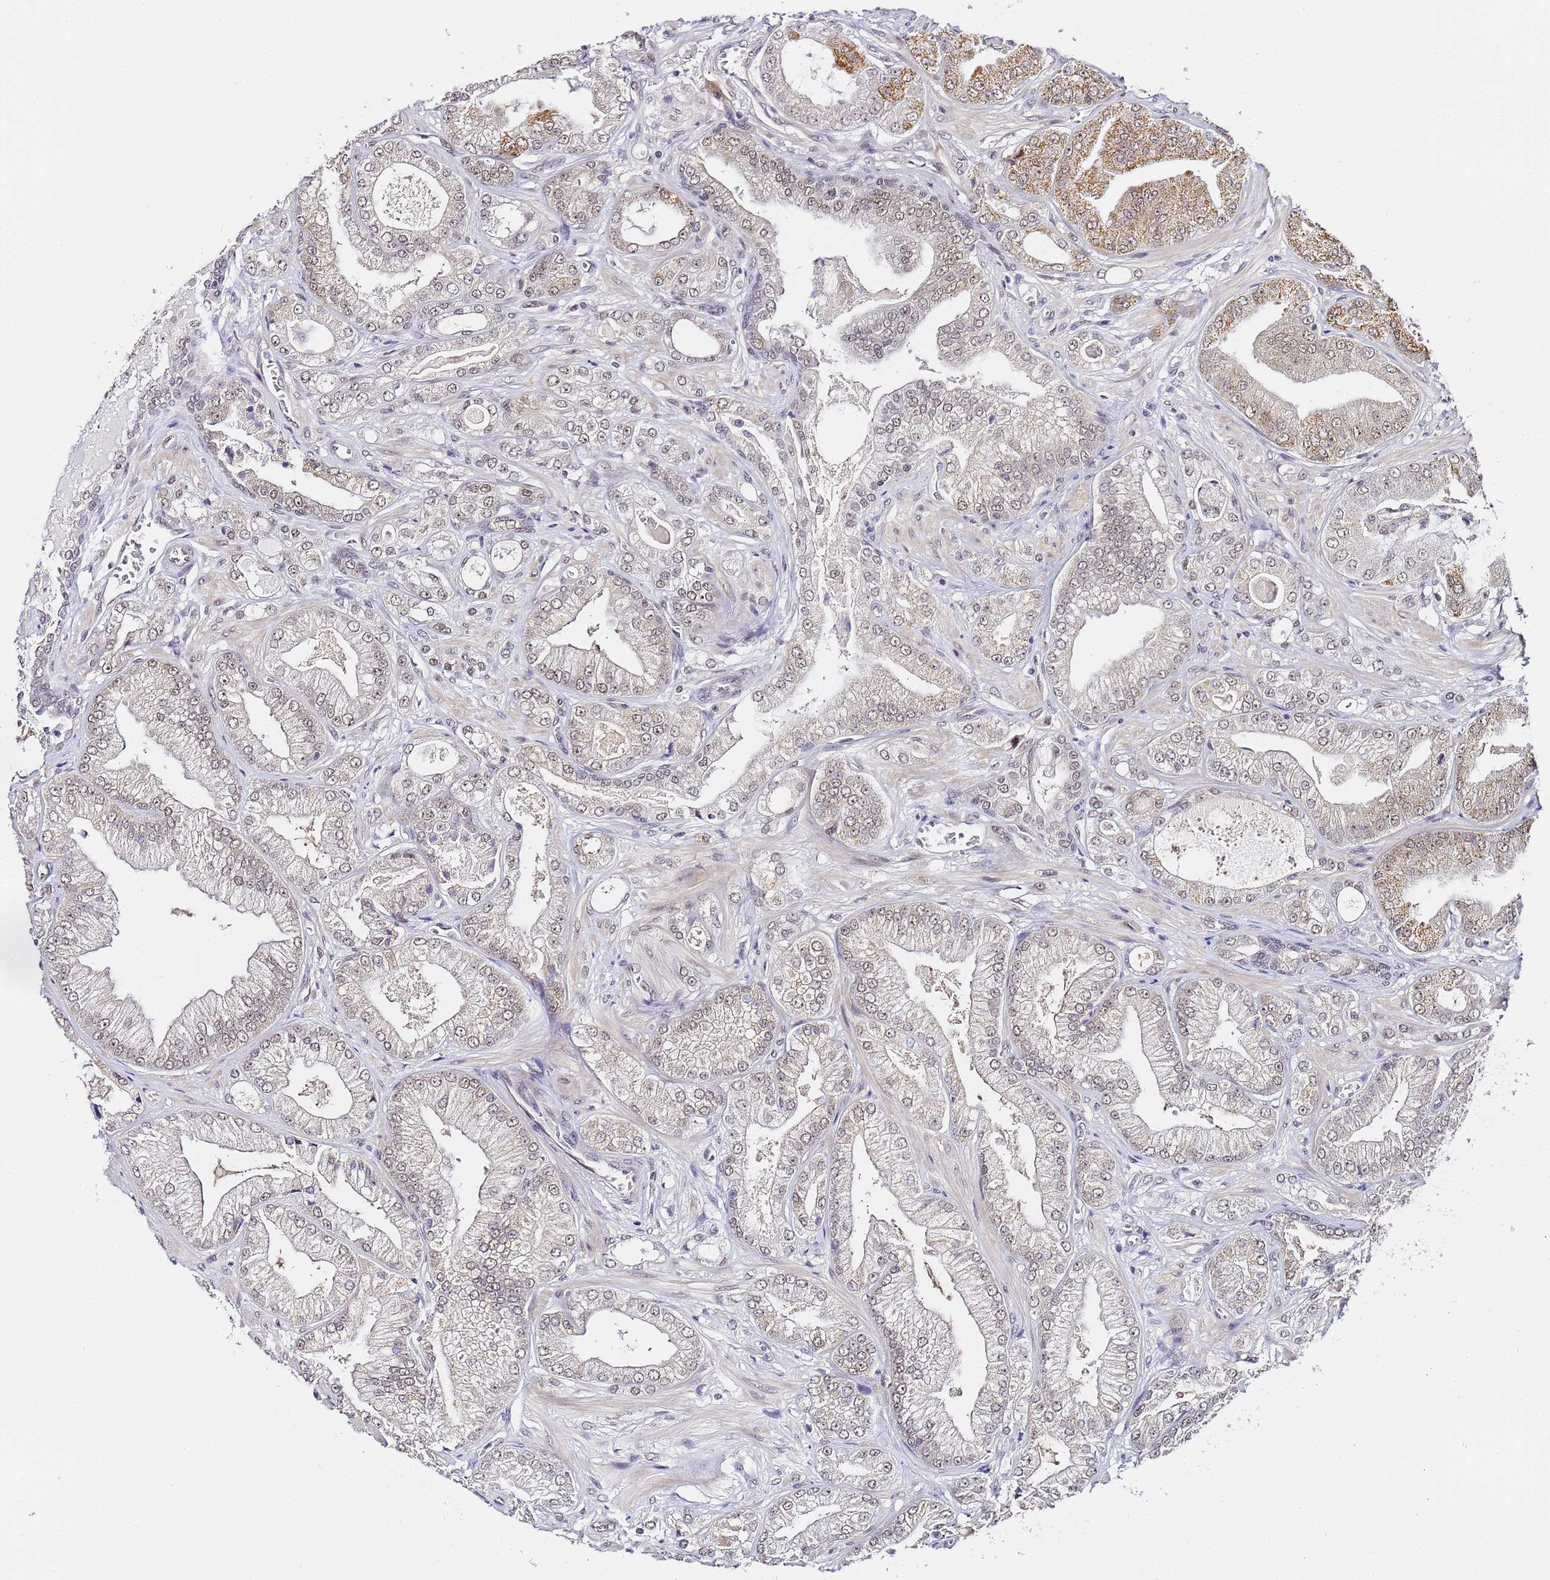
{"staining": {"intensity": "moderate", "quantity": "<25%", "location": "cytoplasmic/membranous"}, "tissue": "prostate cancer", "cell_type": "Tumor cells", "image_type": "cancer", "snomed": [{"axis": "morphology", "description": "Adenocarcinoma, Low grade"}, {"axis": "topography", "description": "Prostate"}], "caption": "Protein staining of low-grade adenocarcinoma (prostate) tissue displays moderate cytoplasmic/membranous positivity in about <25% of tumor cells. (Brightfield microscopy of DAB IHC at high magnification).", "gene": "LSM3", "patient": {"sex": "male", "age": 55}}